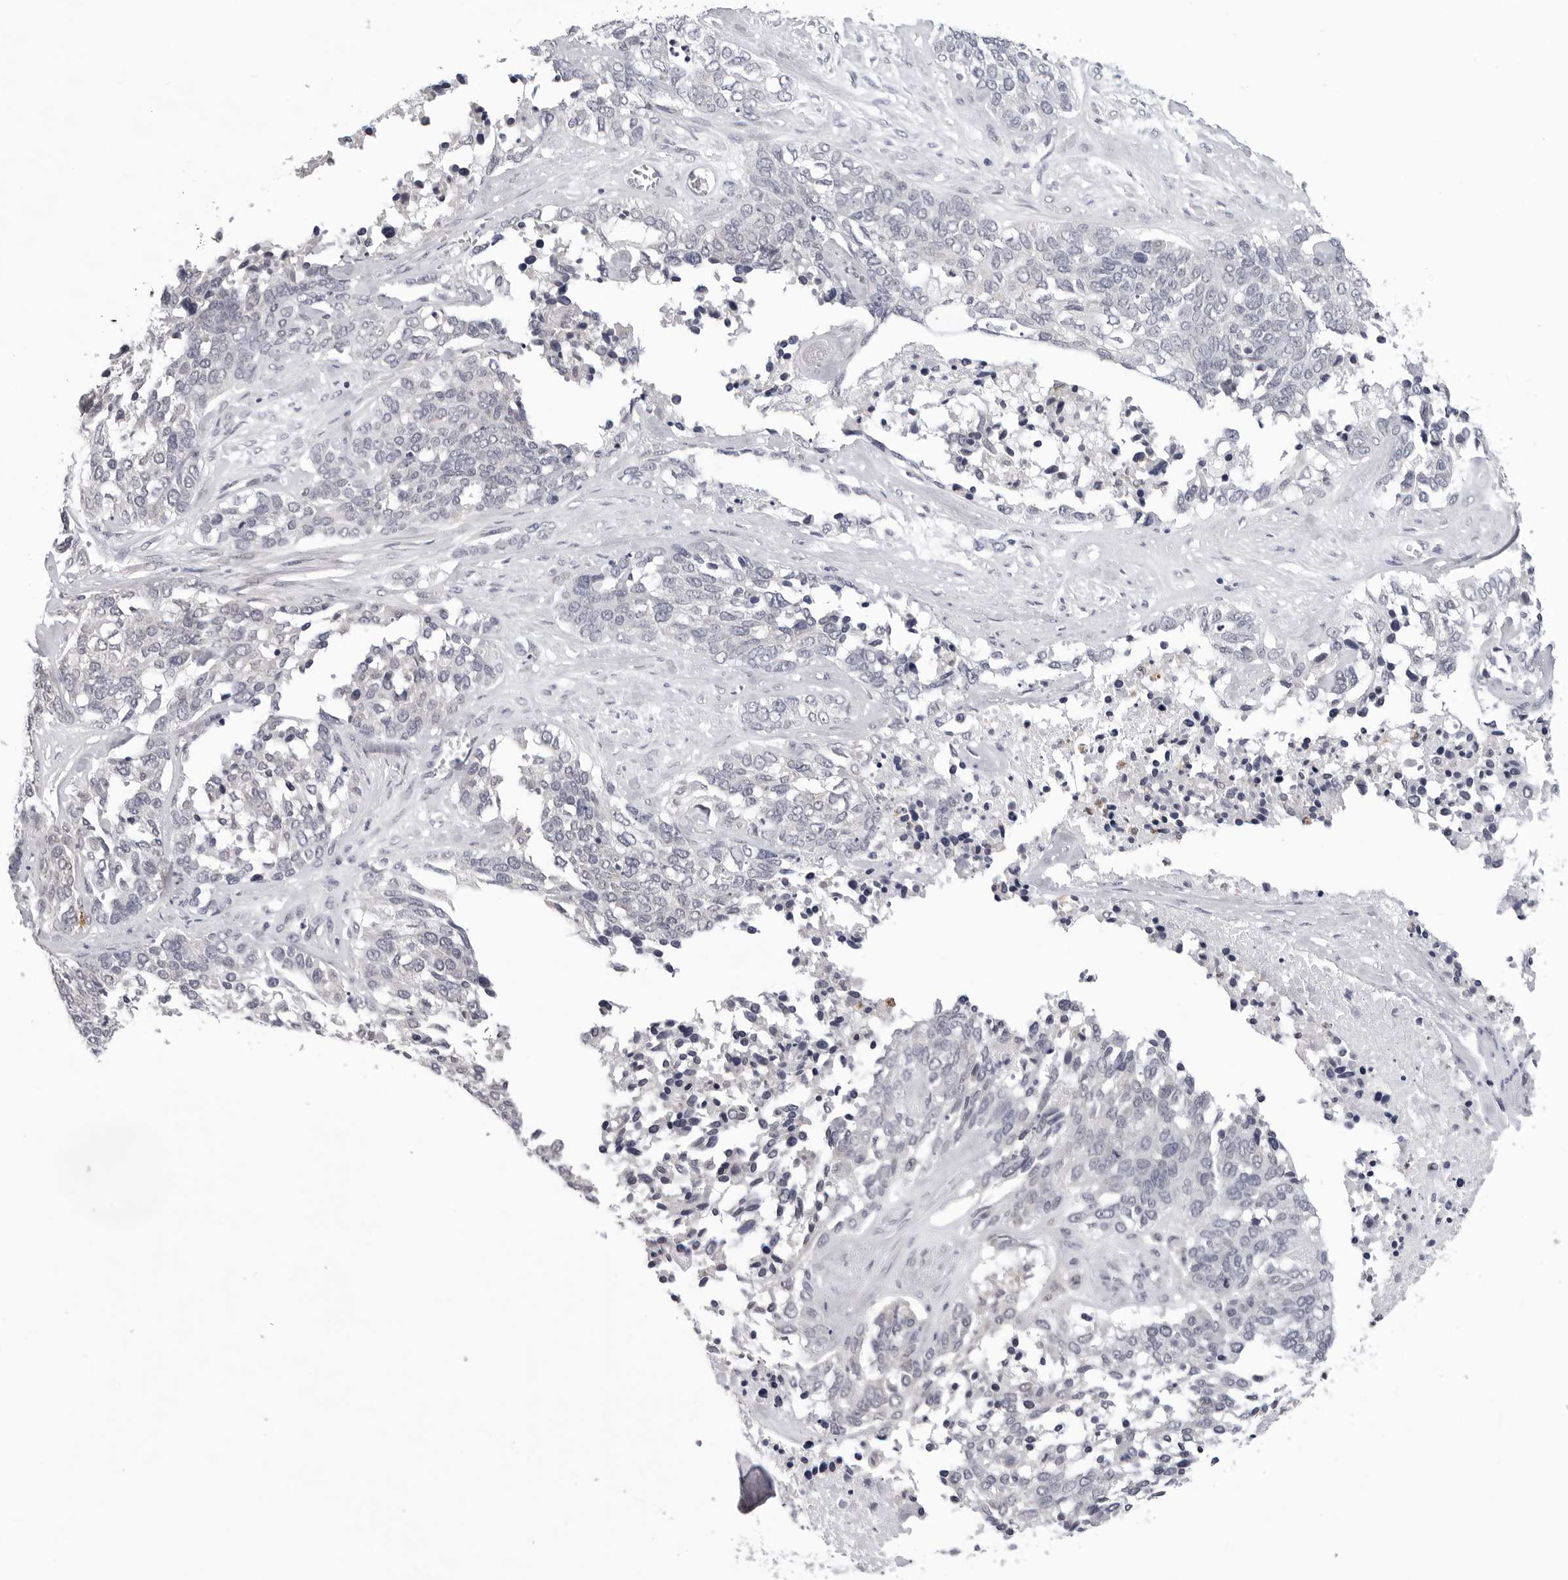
{"staining": {"intensity": "negative", "quantity": "none", "location": "none"}, "tissue": "ovarian cancer", "cell_type": "Tumor cells", "image_type": "cancer", "snomed": [{"axis": "morphology", "description": "Cystadenocarcinoma, serous, NOS"}, {"axis": "topography", "description": "Ovary"}], "caption": "Tumor cells are negative for brown protein staining in ovarian cancer.", "gene": "TRMT13", "patient": {"sex": "female", "age": 44}}